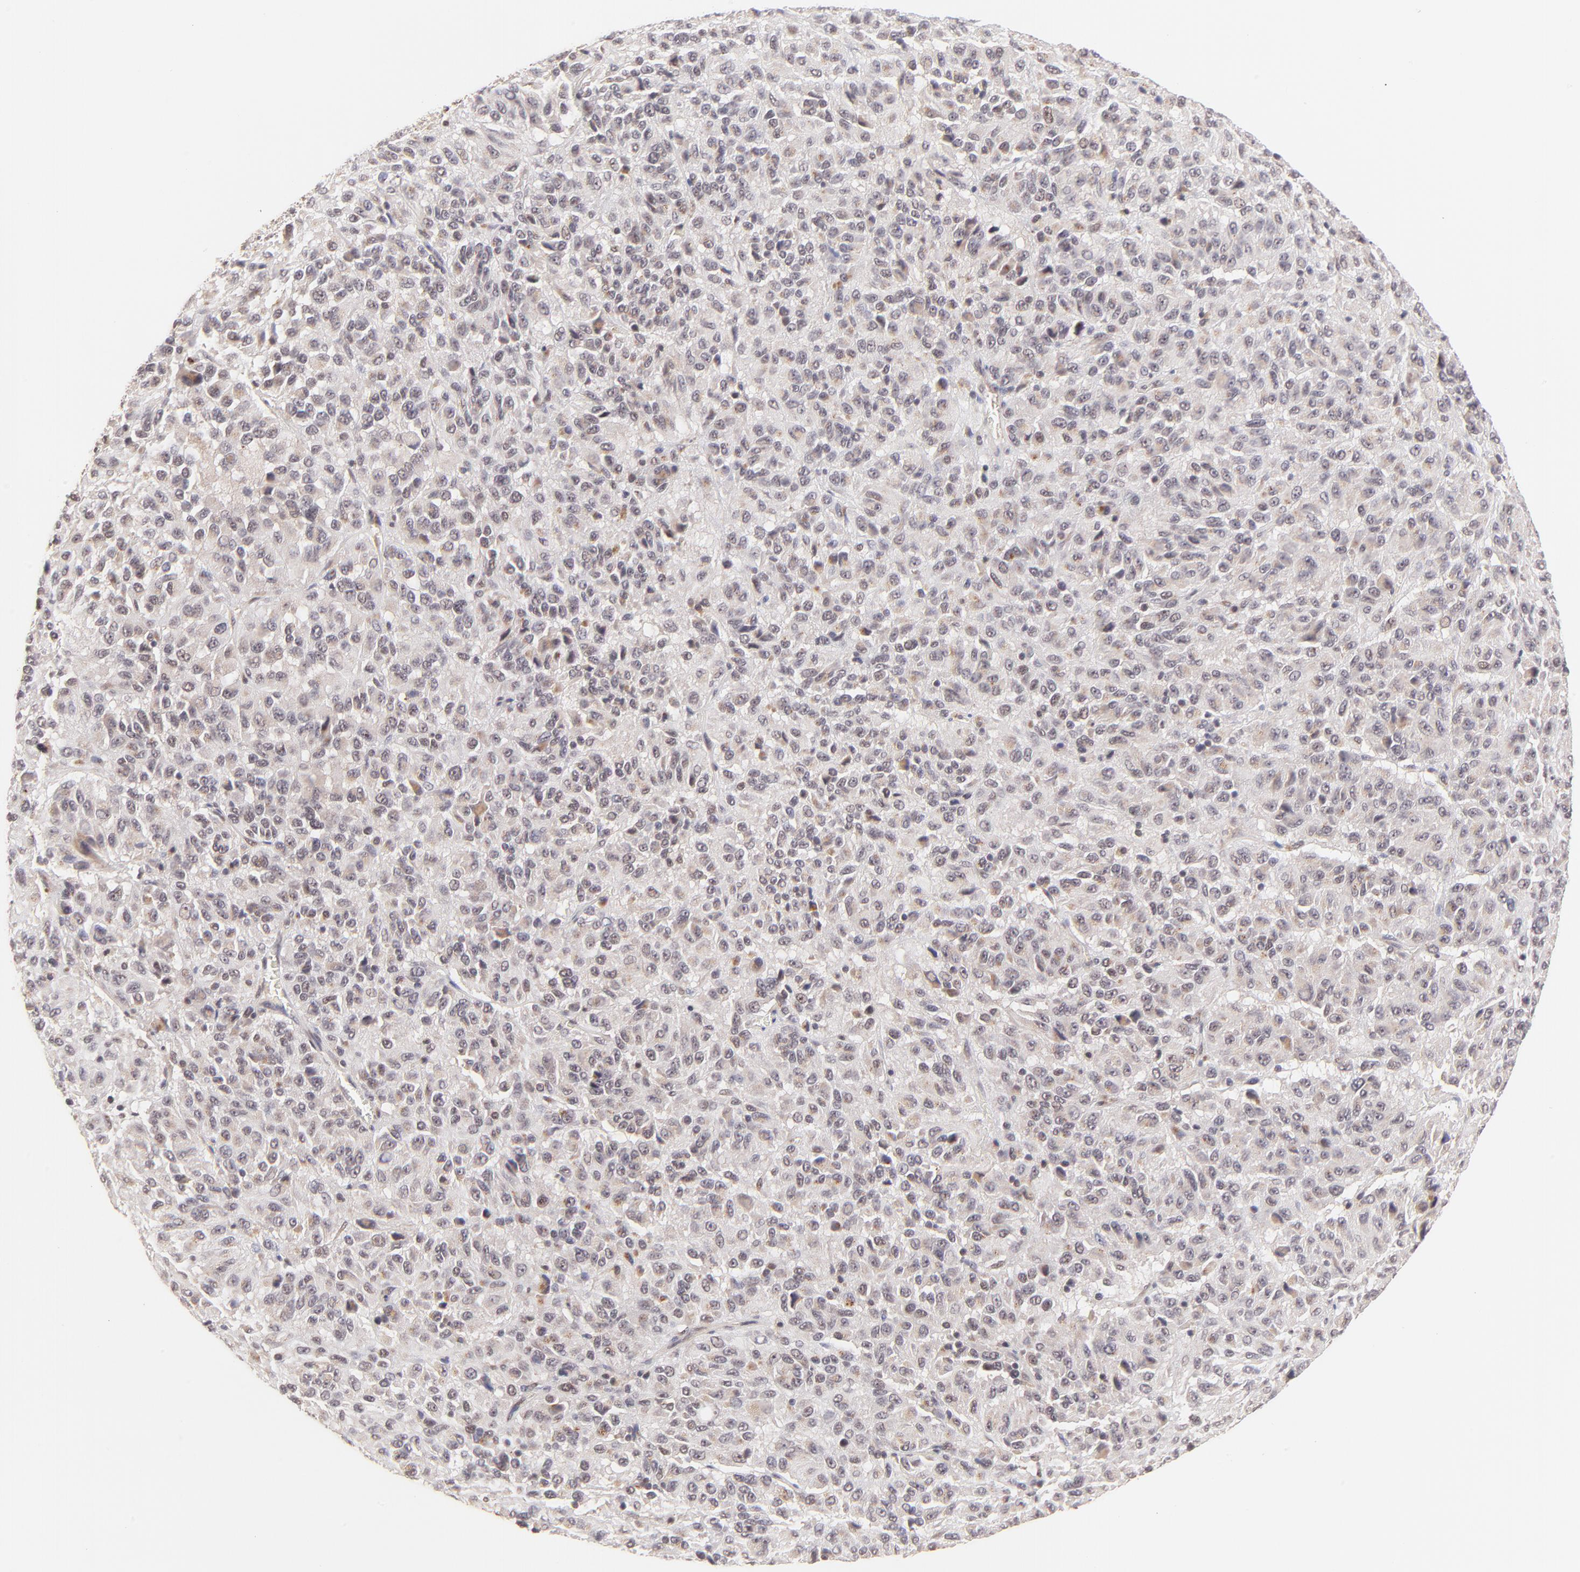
{"staining": {"intensity": "weak", "quantity": ">75%", "location": "cytoplasmic/membranous"}, "tissue": "melanoma", "cell_type": "Tumor cells", "image_type": "cancer", "snomed": [{"axis": "morphology", "description": "Malignant melanoma, Metastatic site"}, {"axis": "topography", "description": "Lung"}], "caption": "Brown immunohistochemical staining in human malignant melanoma (metastatic site) shows weak cytoplasmic/membranous staining in about >75% of tumor cells.", "gene": "MED12", "patient": {"sex": "male", "age": 64}}